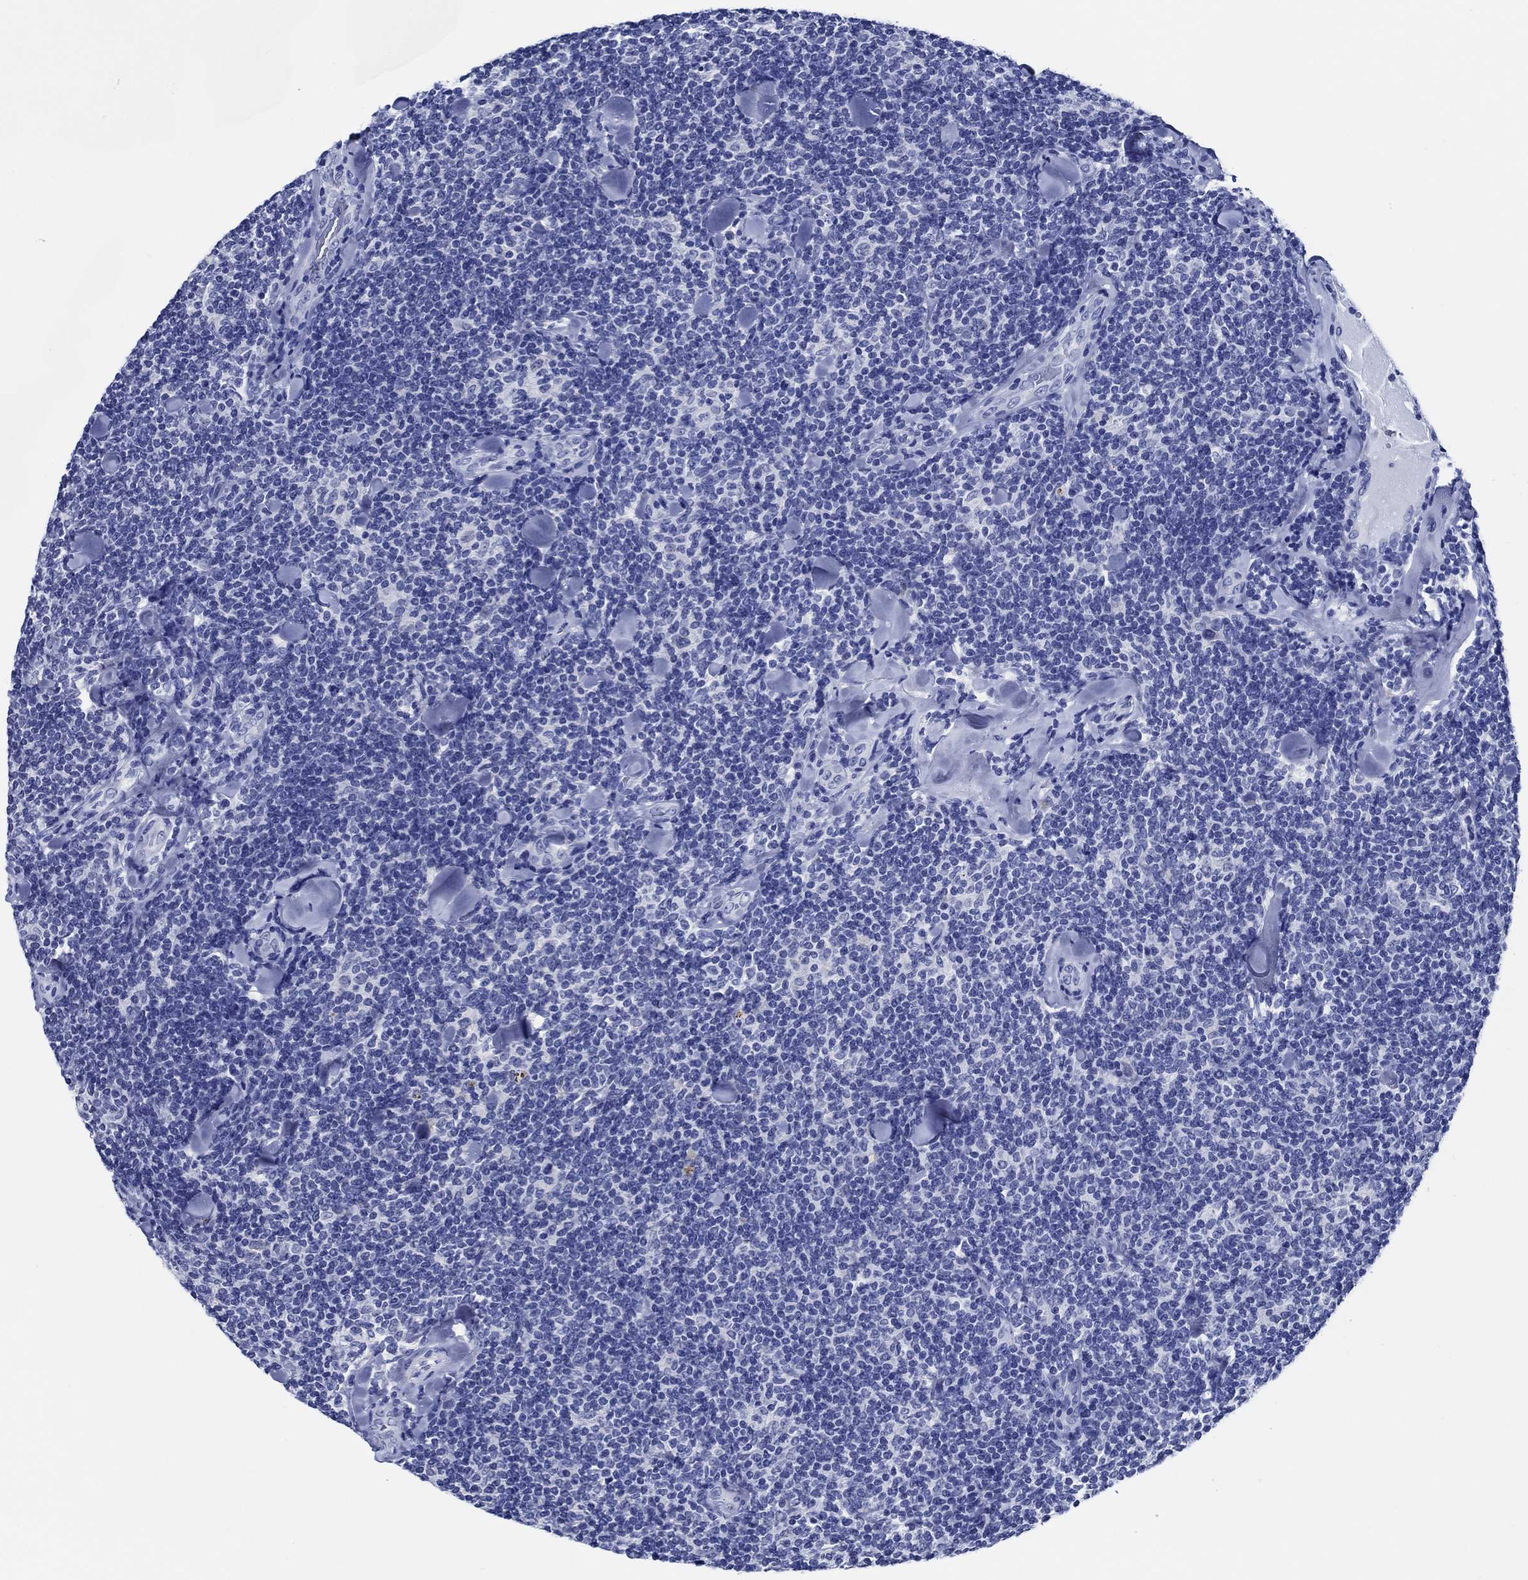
{"staining": {"intensity": "negative", "quantity": "none", "location": "none"}, "tissue": "lymphoma", "cell_type": "Tumor cells", "image_type": "cancer", "snomed": [{"axis": "morphology", "description": "Malignant lymphoma, non-Hodgkin's type, Low grade"}, {"axis": "topography", "description": "Lymph node"}], "caption": "A micrograph of human lymphoma is negative for staining in tumor cells.", "gene": "WDR62", "patient": {"sex": "female", "age": 56}}